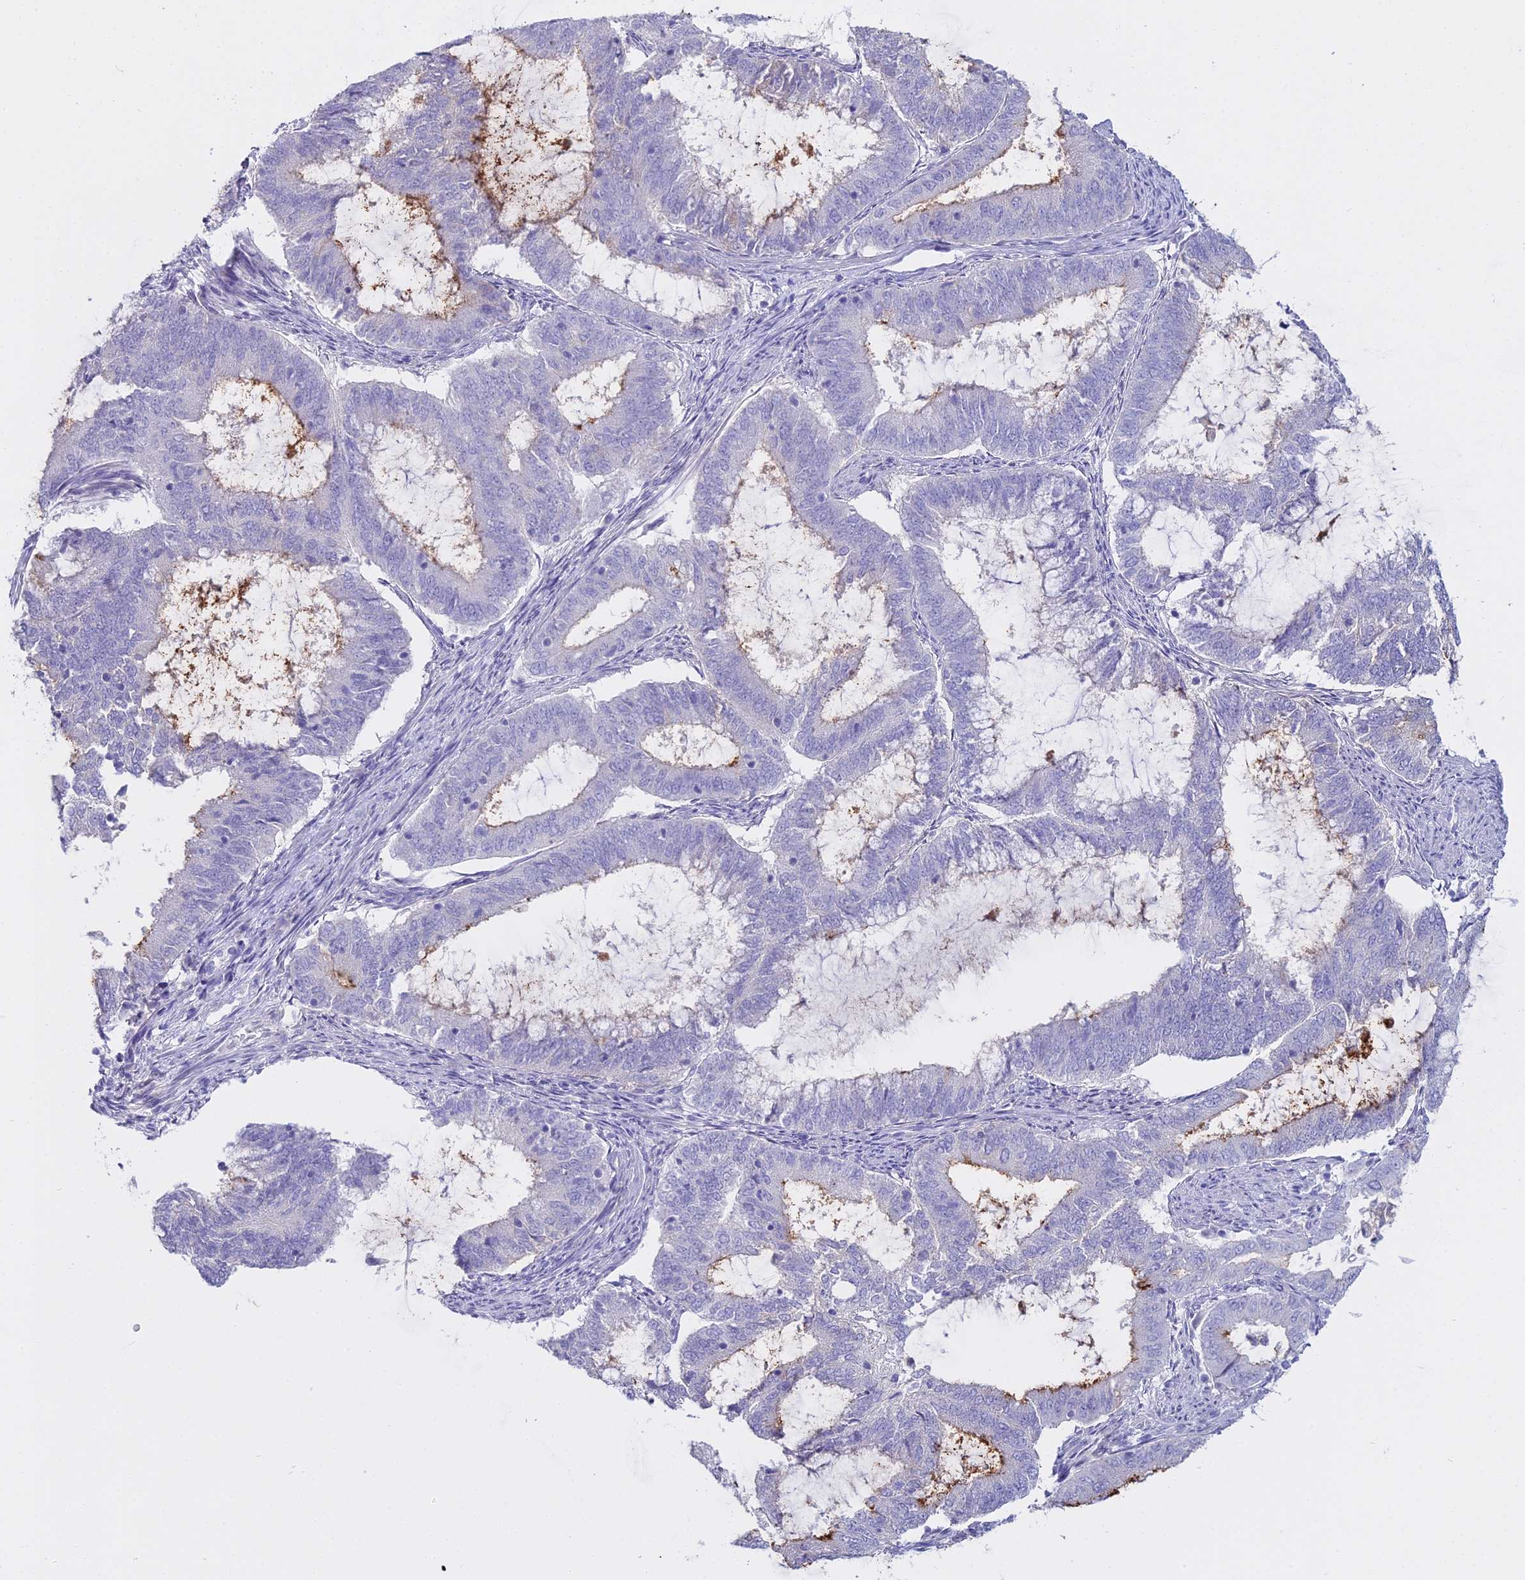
{"staining": {"intensity": "moderate", "quantity": "<25%", "location": "cytoplasmic/membranous"}, "tissue": "endometrial cancer", "cell_type": "Tumor cells", "image_type": "cancer", "snomed": [{"axis": "morphology", "description": "Adenocarcinoma, NOS"}, {"axis": "topography", "description": "Endometrium"}], "caption": "An IHC image of tumor tissue is shown. Protein staining in brown highlights moderate cytoplasmic/membranous positivity in adenocarcinoma (endometrial) within tumor cells.", "gene": "ALPP", "patient": {"sex": "female", "age": 51}}